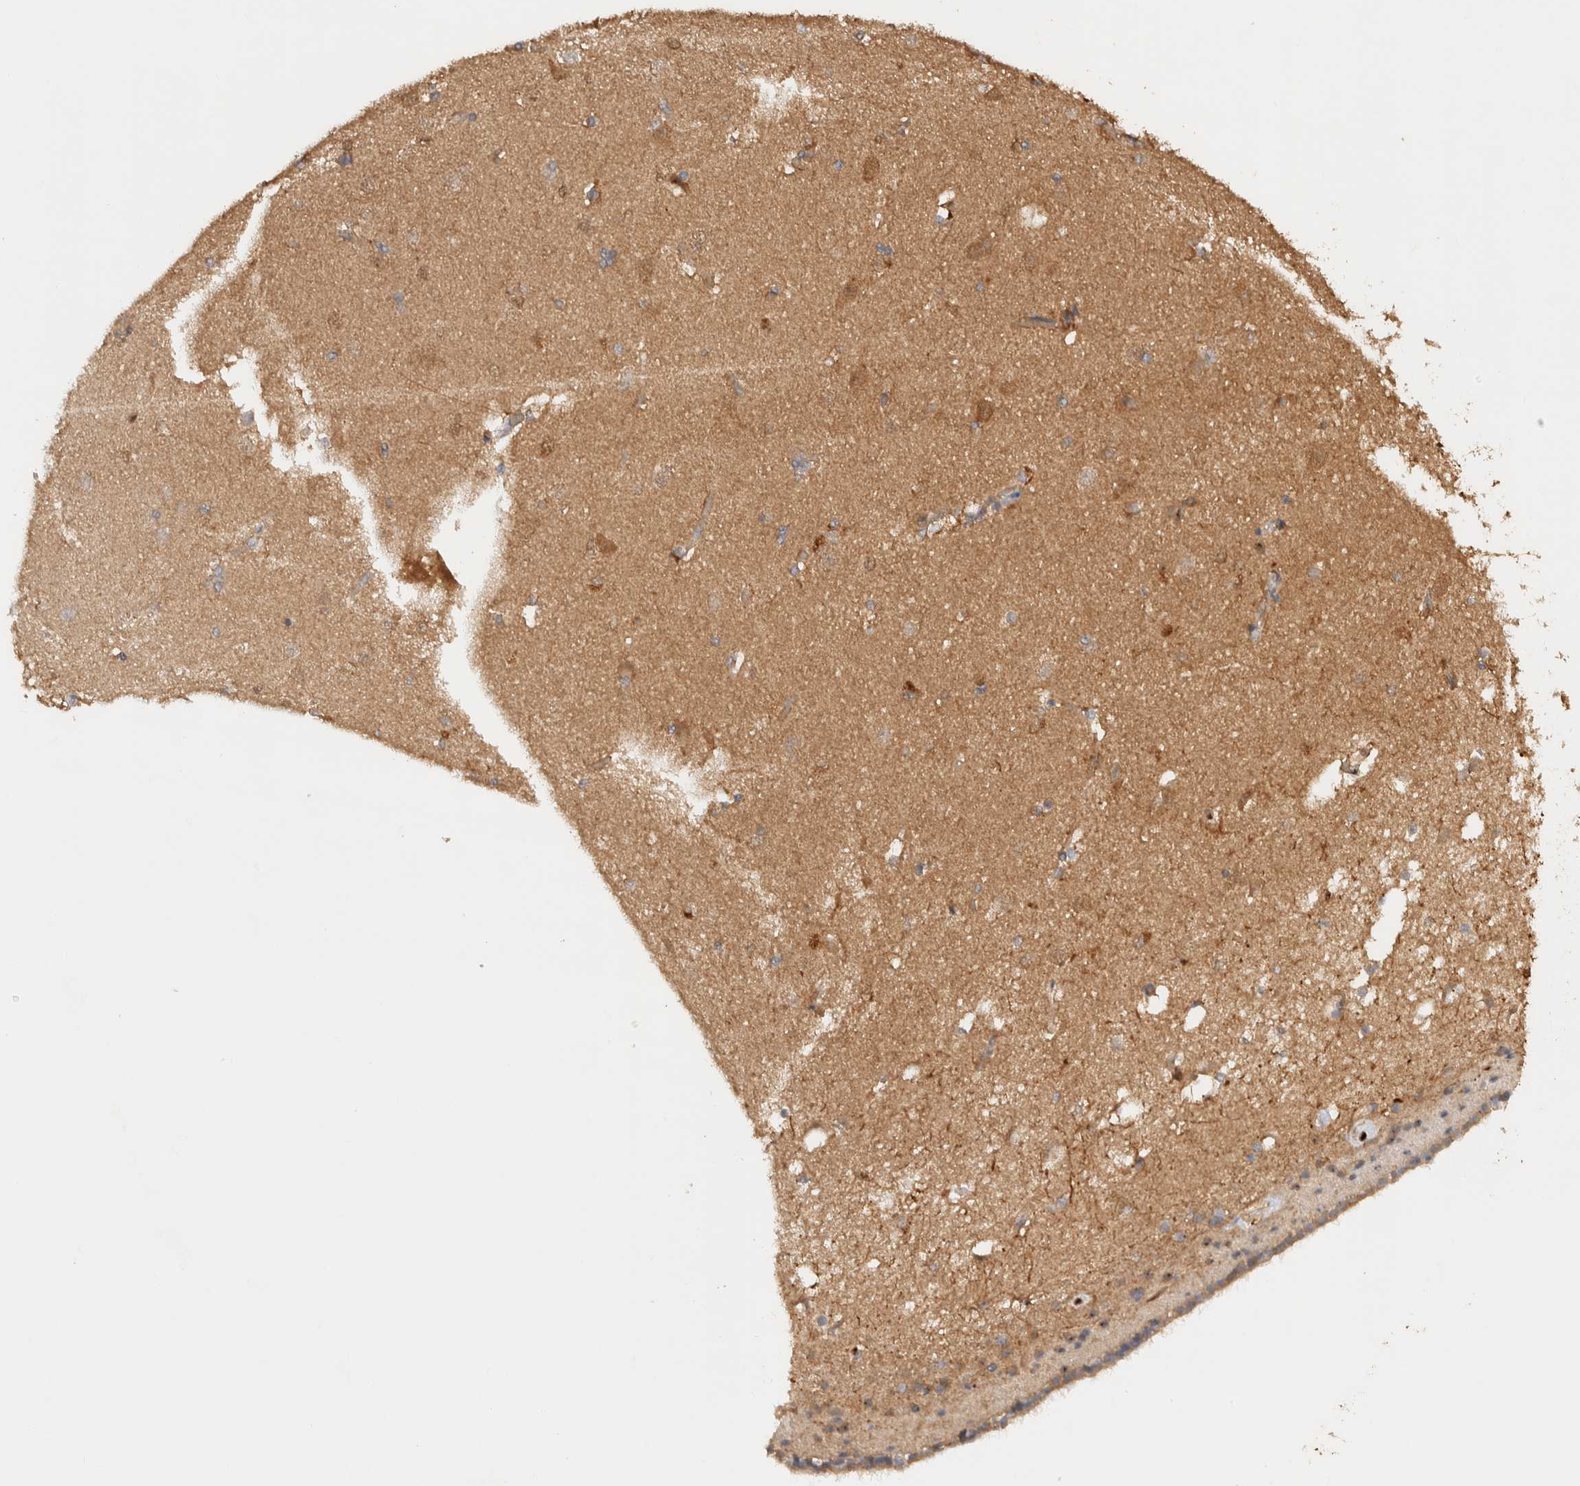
{"staining": {"intensity": "moderate", "quantity": "<25%", "location": "cytoplasmic/membranous,nuclear"}, "tissue": "caudate", "cell_type": "Glial cells", "image_type": "normal", "snomed": [{"axis": "morphology", "description": "Normal tissue, NOS"}, {"axis": "topography", "description": "Lateral ventricle wall"}], "caption": "Glial cells show low levels of moderate cytoplasmic/membranous,nuclear expression in about <25% of cells in benign human caudate. Nuclei are stained in blue.", "gene": "TTI2", "patient": {"sex": "female", "age": 19}}